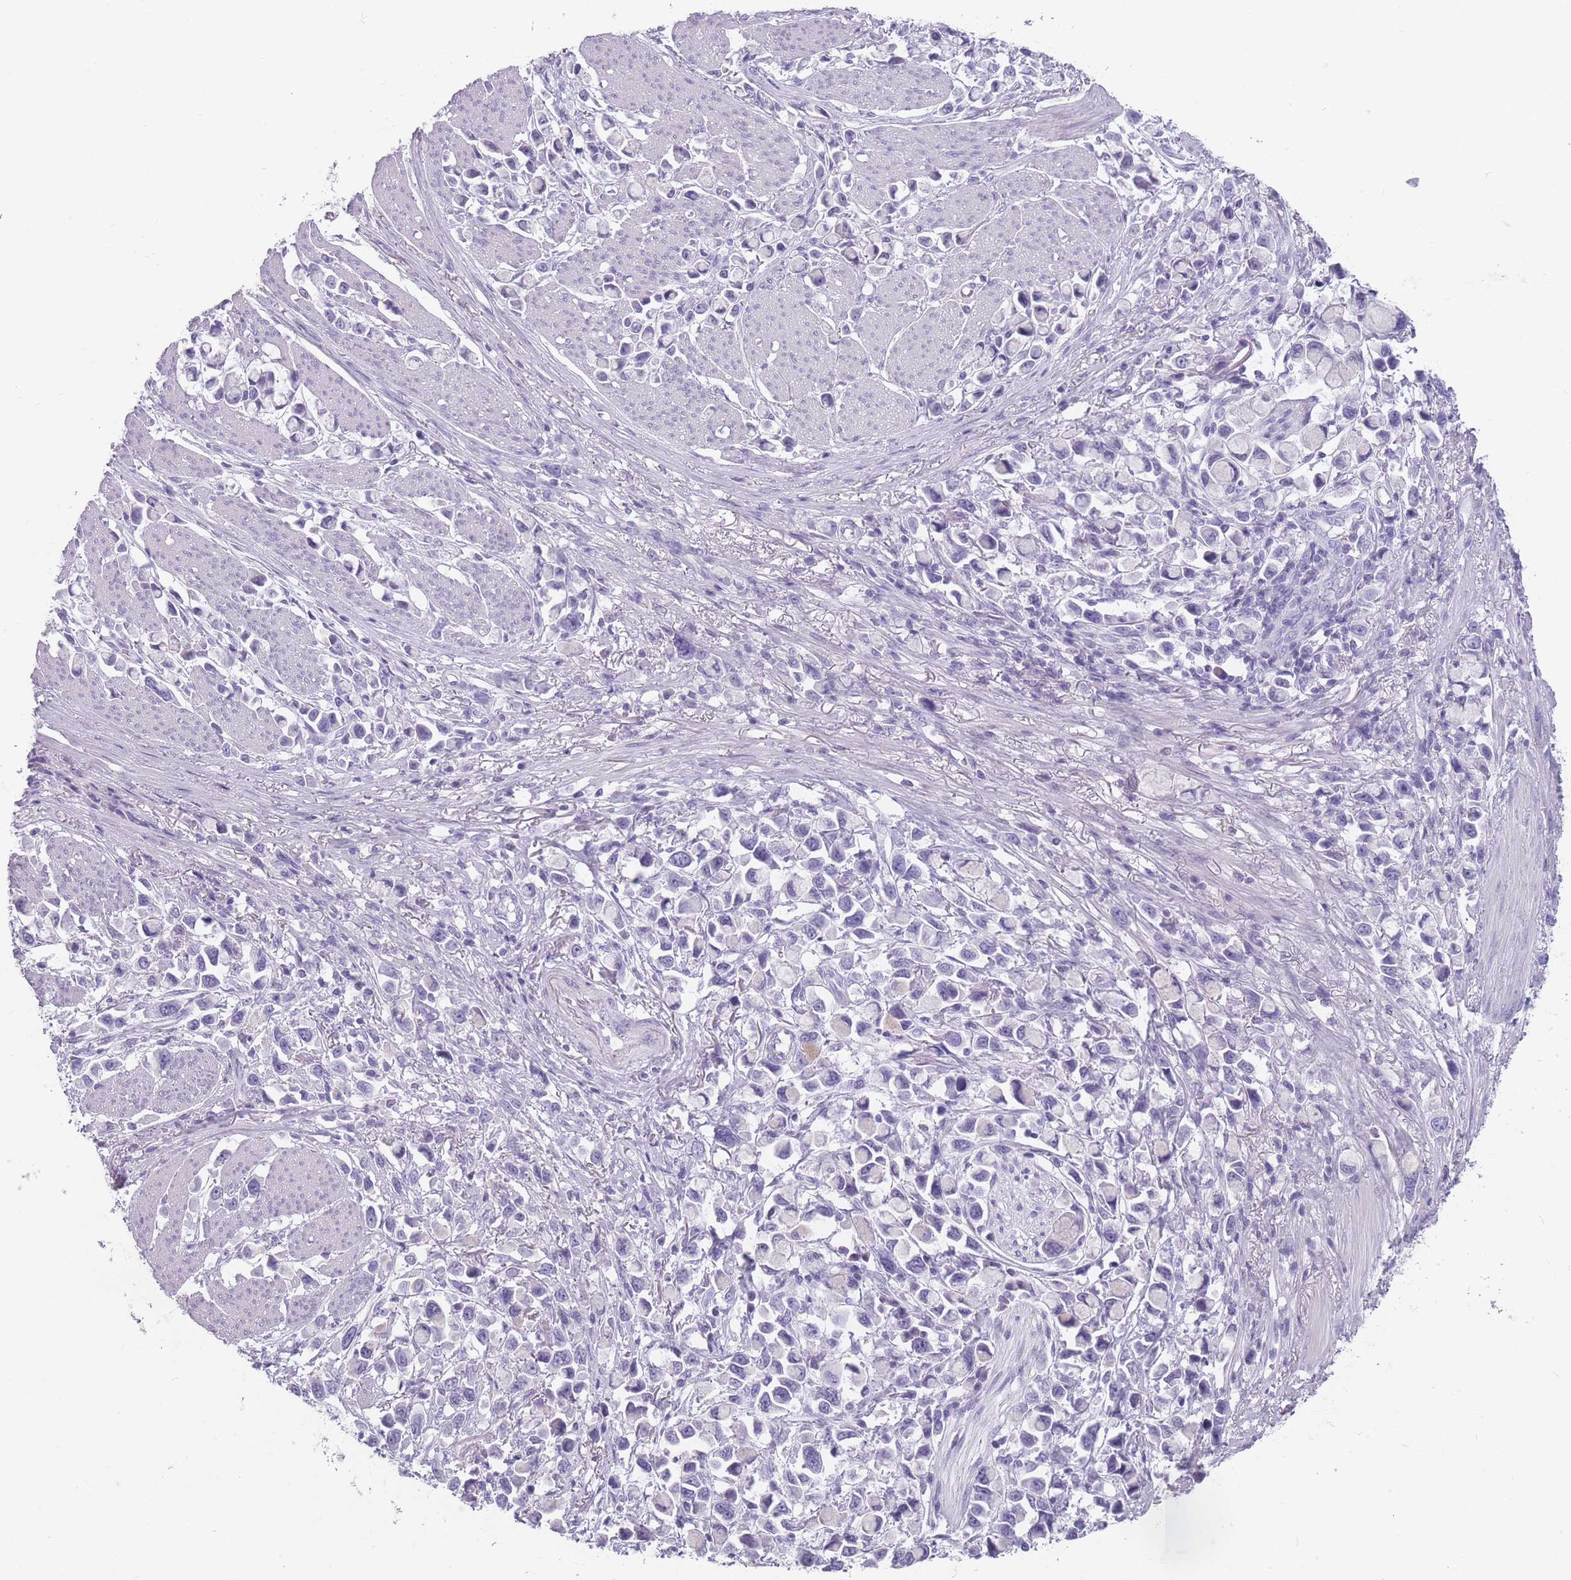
{"staining": {"intensity": "negative", "quantity": "none", "location": "none"}, "tissue": "stomach cancer", "cell_type": "Tumor cells", "image_type": "cancer", "snomed": [{"axis": "morphology", "description": "Adenocarcinoma, NOS"}, {"axis": "topography", "description": "Stomach"}], "caption": "Protein analysis of stomach adenocarcinoma displays no significant expression in tumor cells.", "gene": "CCNO", "patient": {"sex": "female", "age": 81}}